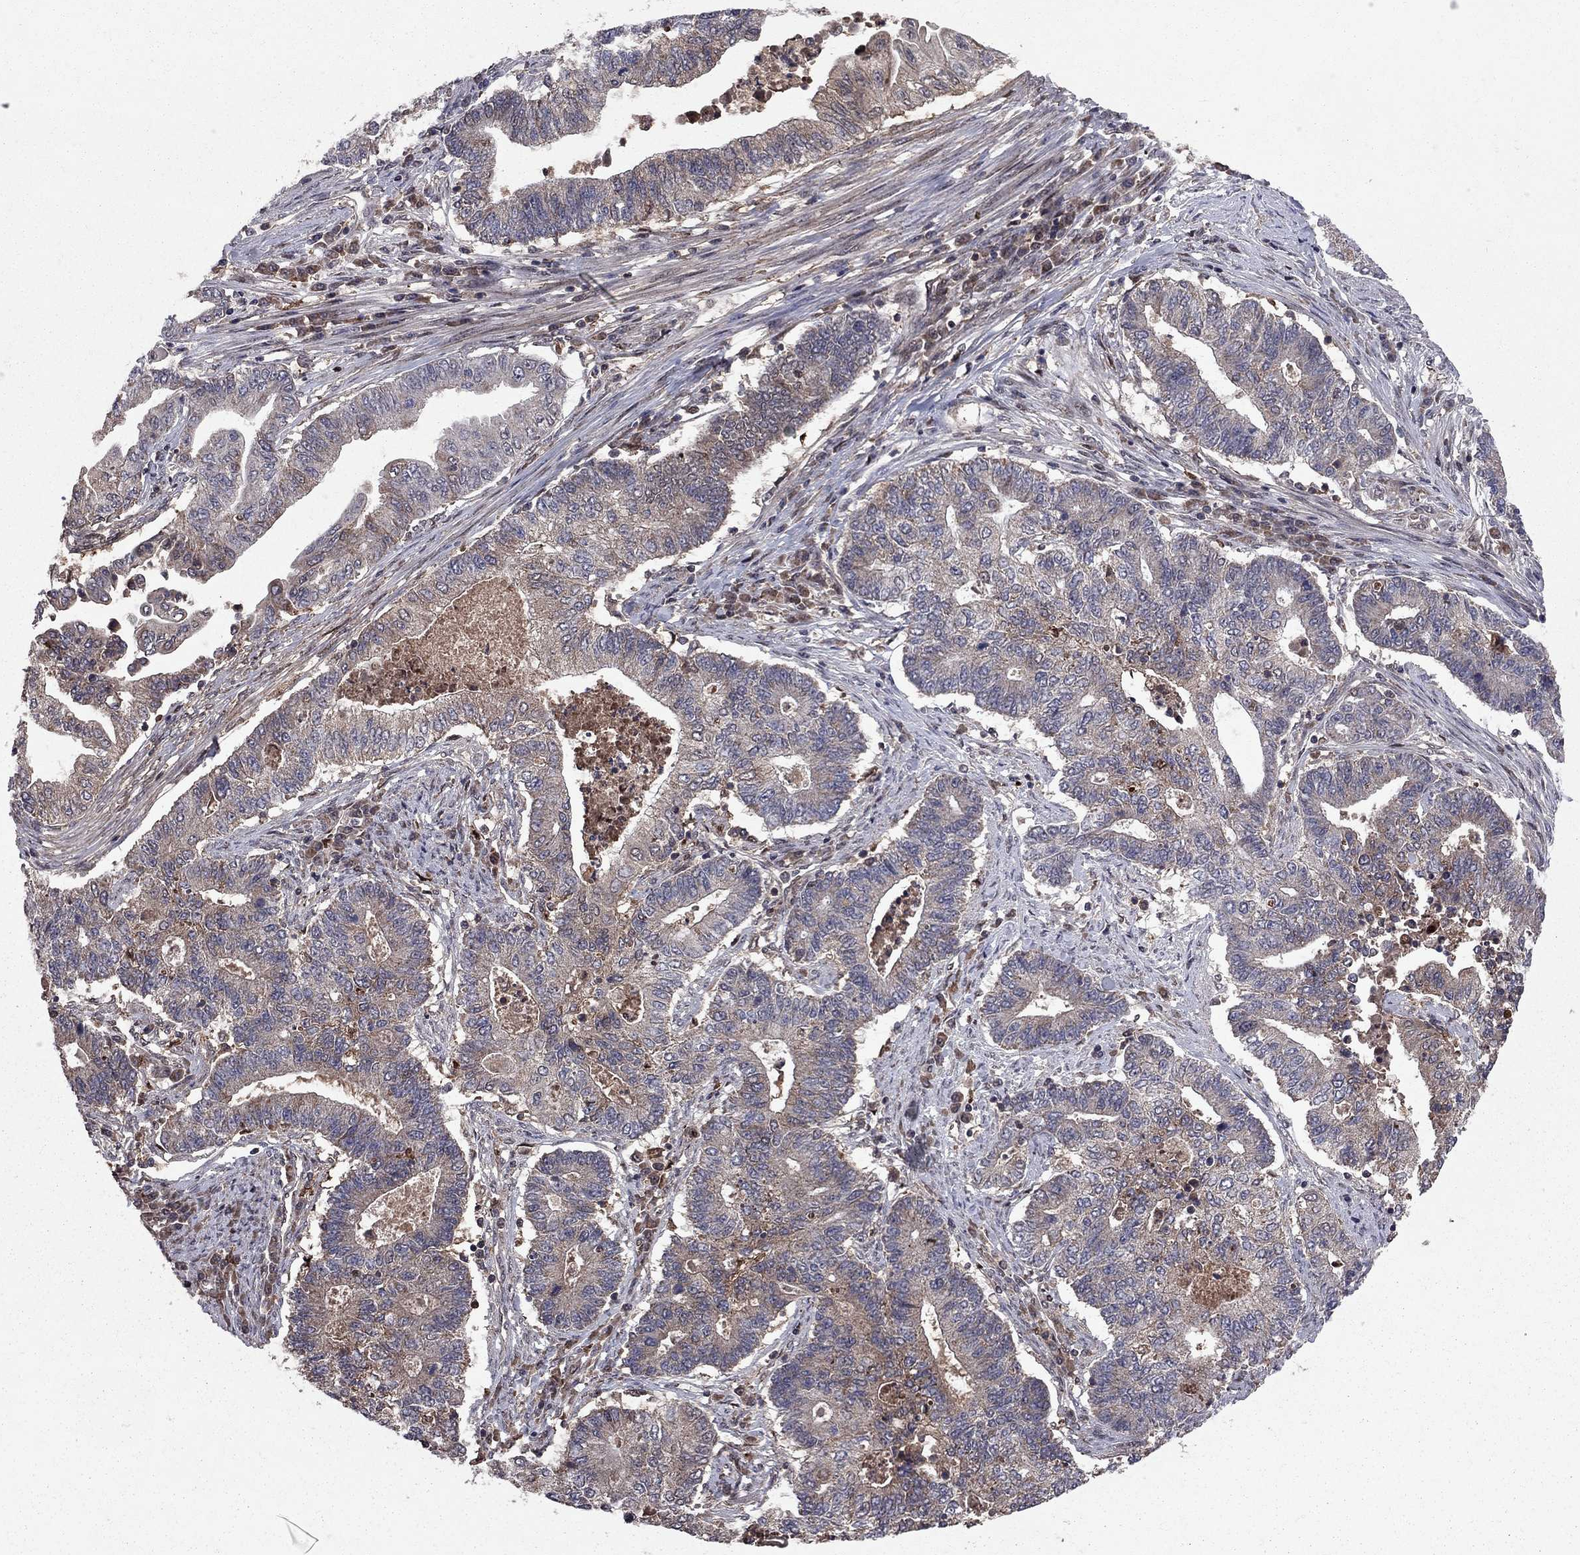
{"staining": {"intensity": "moderate", "quantity": "25%-75%", "location": "cytoplasmic/membranous"}, "tissue": "endometrial cancer", "cell_type": "Tumor cells", "image_type": "cancer", "snomed": [{"axis": "morphology", "description": "Adenocarcinoma, NOS"}, {"axis": "topography", "description": "Uterus"}, {"axis": "topography", "description": "Endometrium"}], "caption": "A brown stain labels moderate cytoplasmic/membranous expression of a protein in human endometrial cancer (adenocarcinoma) tumor cells.", "gene": "IPP", "patient": {"sex": "female", "age": 54}}